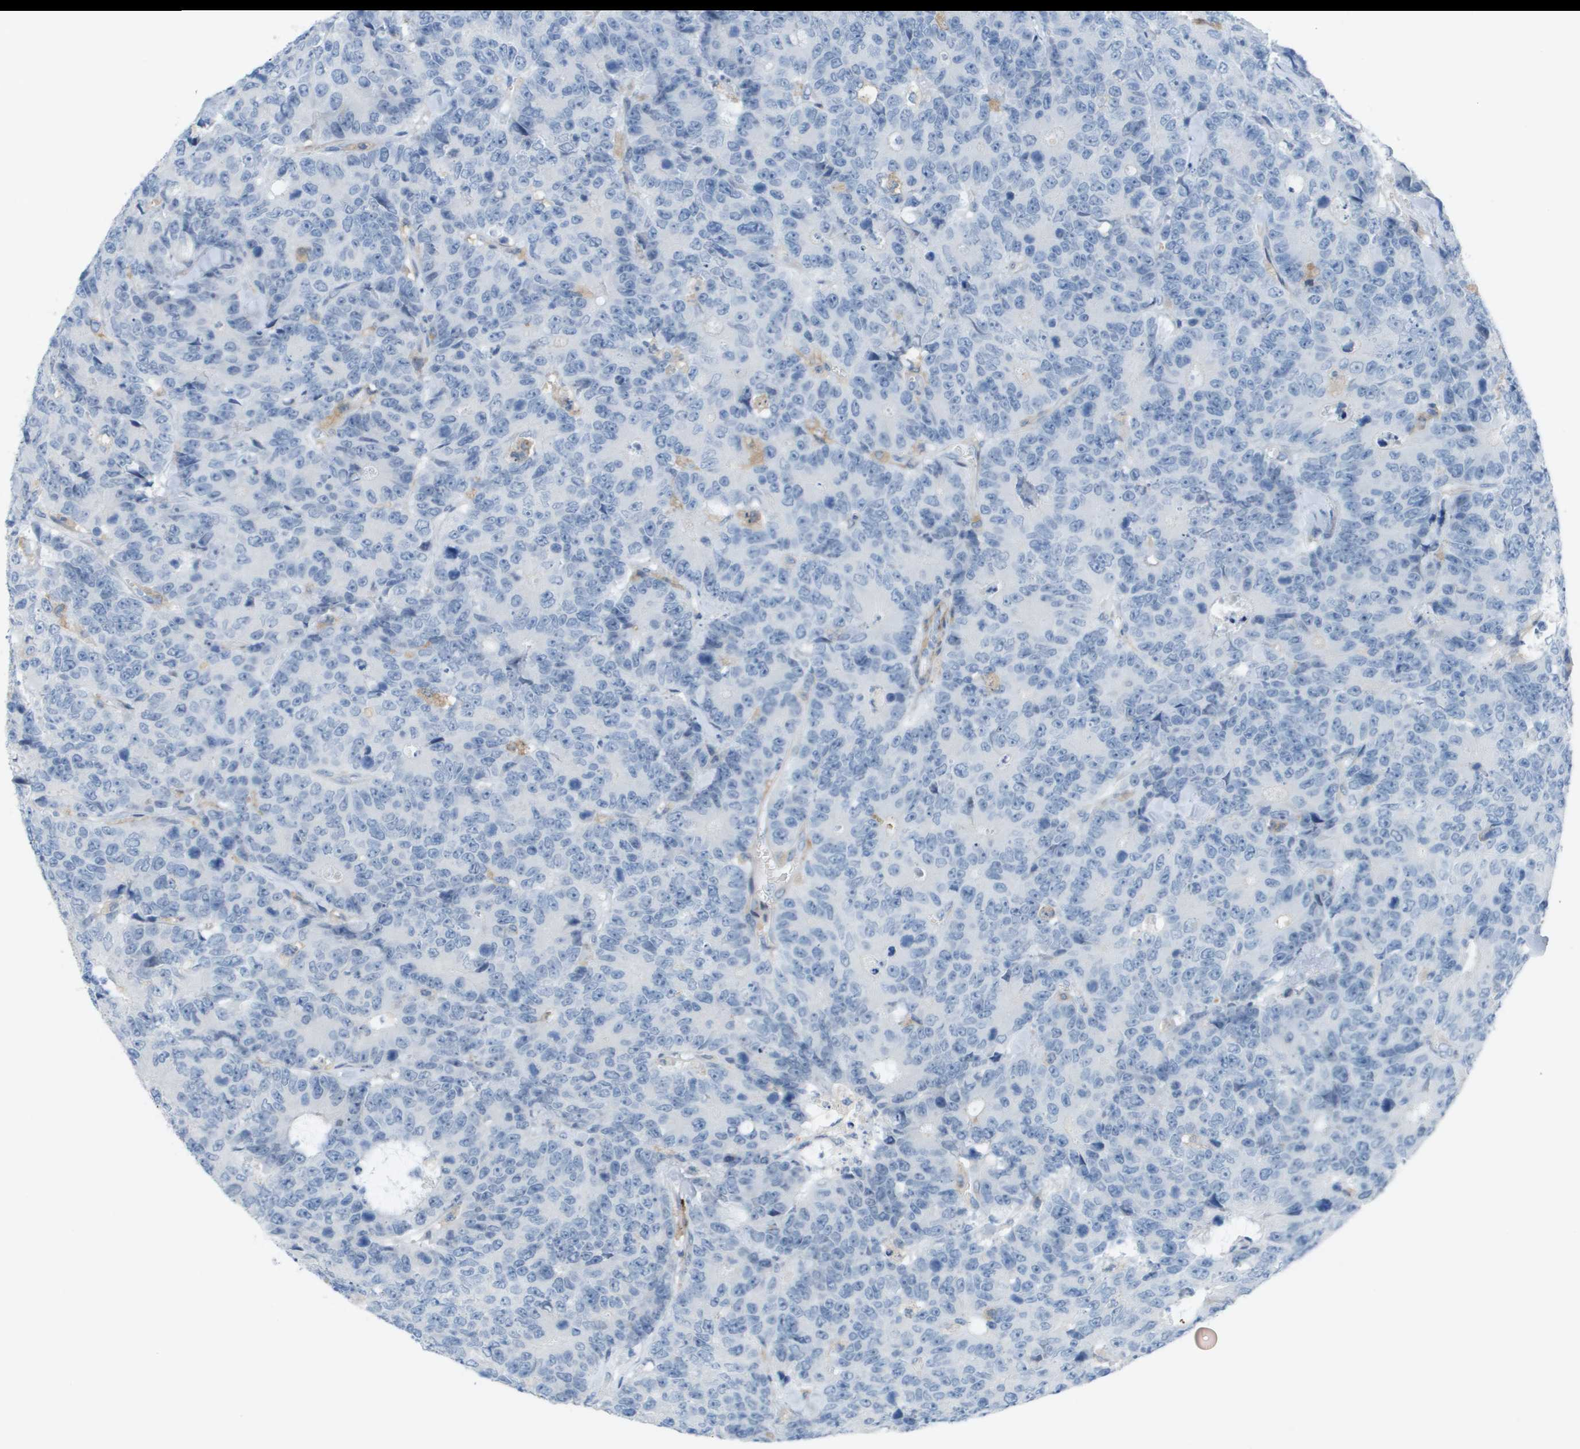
{"staining": {"intensity": "negative", "quantity": "none", "location": "none"}, "tissue": "colorectal cancer", "cell_type": "Tumor cells", "image_type": "cancer", "snomed": [{"axis": "morphology", "description": "Adenocarcinoma, NOS"}, {"axis": "topography", "description": "Colon"}], "caption": "The immunohistochemistry (IHC) image has no significant staining in tumor cells of colorectal cancer tissue.", "gene": "ZBTB43", "patient": {"sex": "female", "age": 86}}